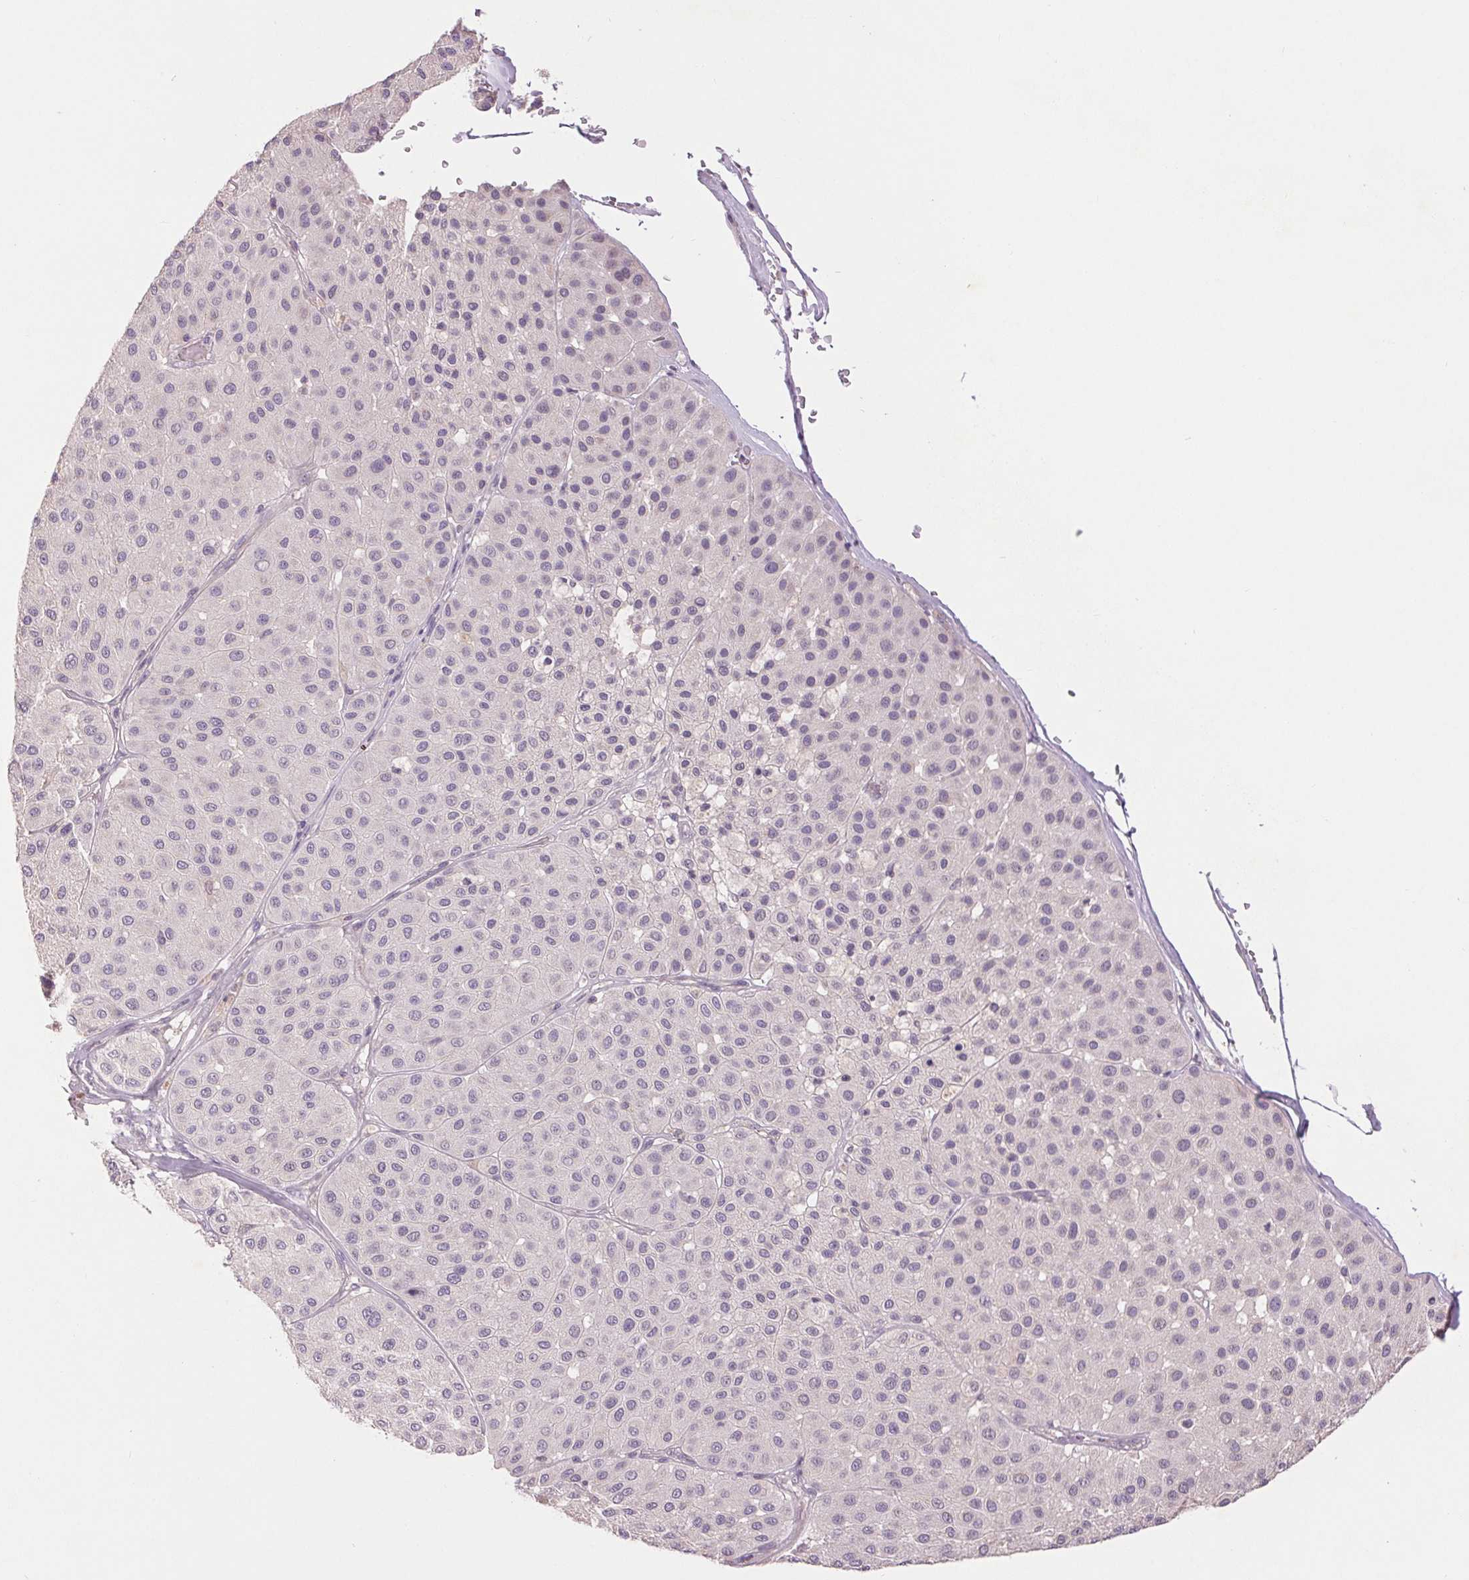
{"staining": {"intensity": "negative", "quantity": "none", "location": "none"}, "tissue": "melanoma", "cell_type": "Tumor cells", "image_type": "cancer", "snomed": [{"axis": "morphology", "description": "Malignant melanoma, Metastatic site"}, {"axis": "topography", "description": "Smooth muscle"}], "caption": "Immunohistochemistry (IHC) photomicrograph of neoplastic tissue: human malignant melanoma (metastatic site) stained with DAB exhibits no significant protein positivity in tumor cells.", "gene": "FXYD4", "patient": {"sex": "male", "age": 41}}